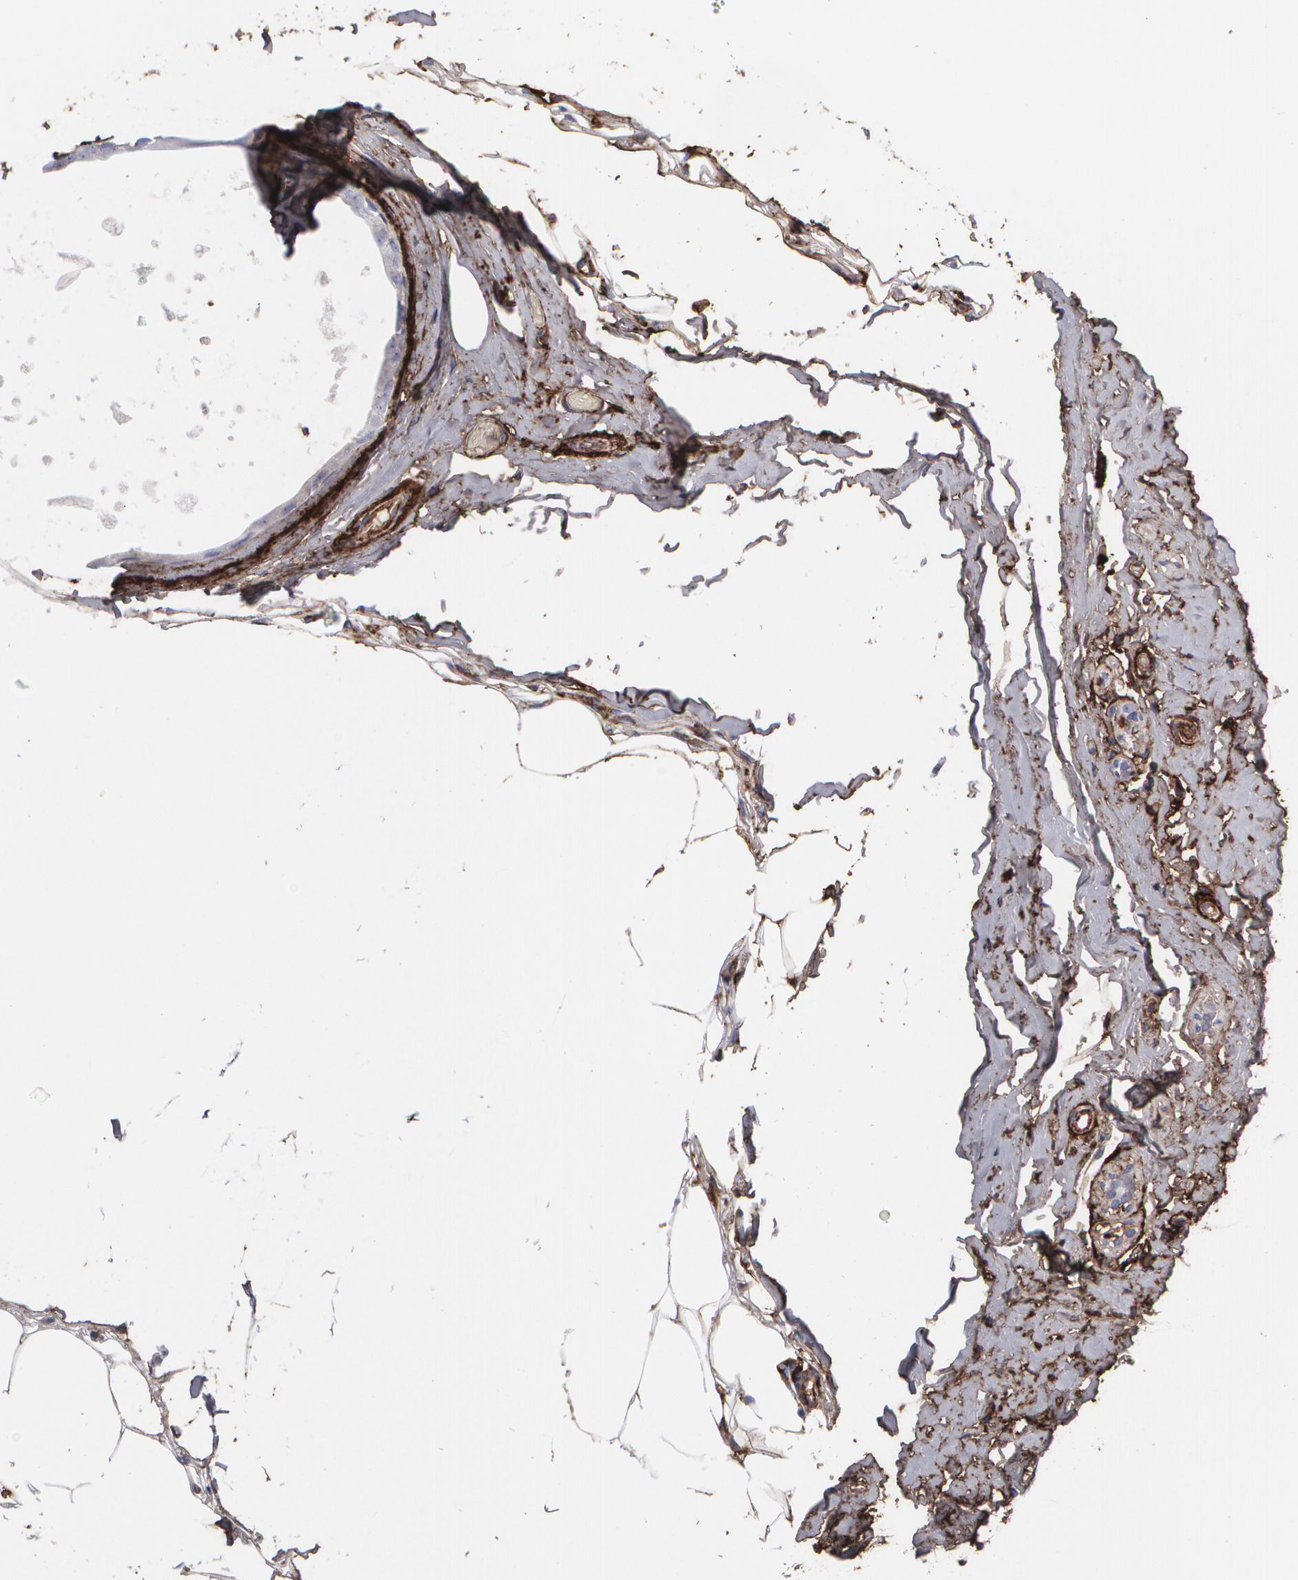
{"staining": {"intensity": "moderate", "quantity": ">75%", "location": "cytoplasmic/membranous"}, "tissue": "breast cancer", "cell_type": "Tumor cells", "image_type": "cancer", "snomed": [{"axis": "morphology", "description": "Lobular carcinoma"}, {"axis": "topography", "description": "Breast"}], "caption": "Human breast cancer (lobular carcinoma) stained with a brown dye shows moderate cytoplasmic/membranous positive positivity in approximately >75% of tumor cells.", "gene": "FBLN1", "patient": {"sex": "female", "age": 55}}